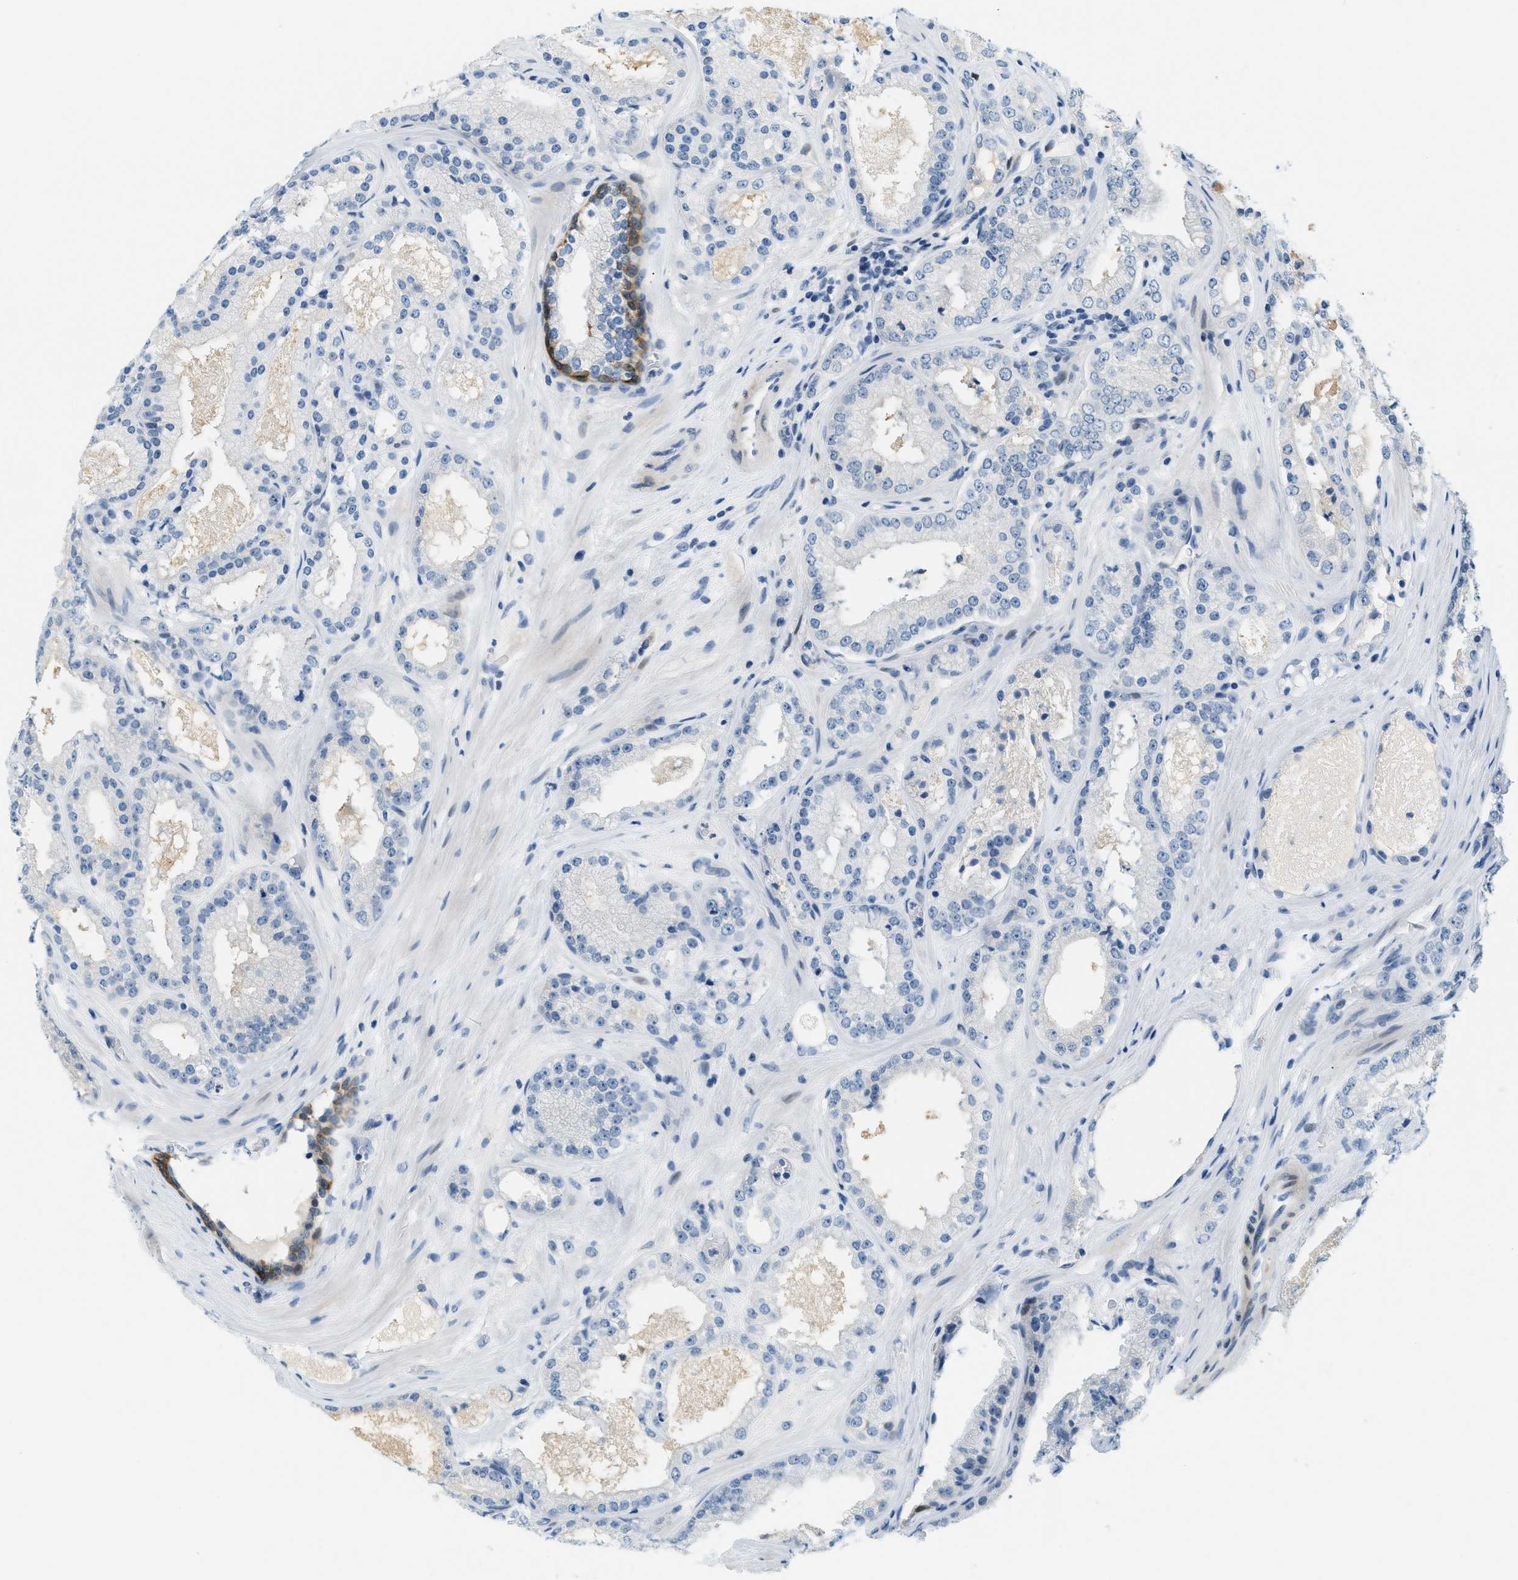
{"staining": {"intensity": "negative", "quantity": "none", "location": "none"}, "tissue": "prostate cancer", "cell_type": "Tumor cells", "image_type": "cancer", "snomed": [{"axis": "morphology", "description": "Adenocarcinoma, High grade"}, {"axis": "topography", "description": "Prostate"}], "caption": "A photomicrograph of prostate adenocarcinoma (high-grade) stained for a protein displays no brown staining in tumor cells.", "gene": "CYP4X1", "patient": {"sex": "male", "age": 65}}